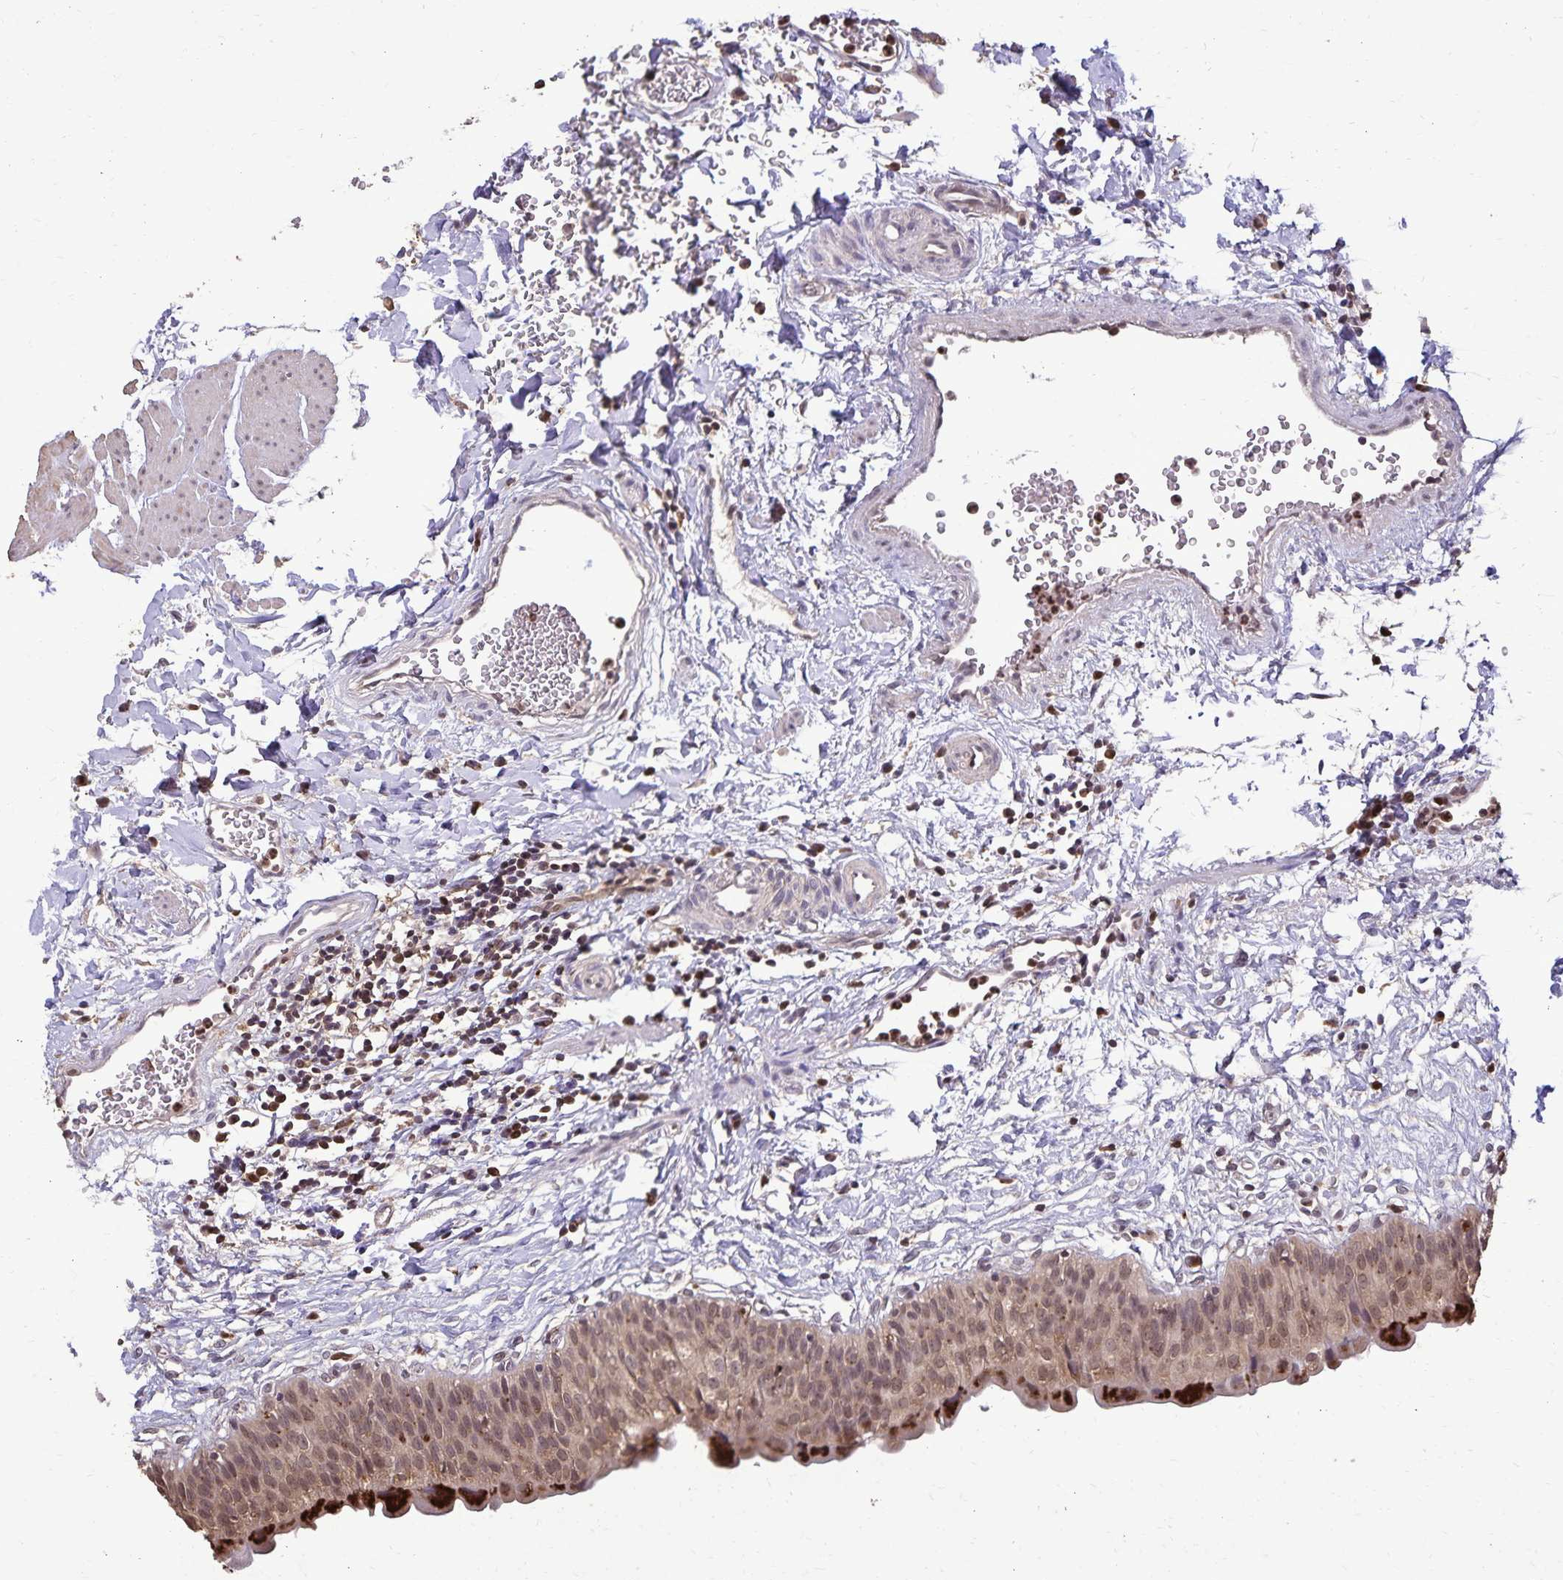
{"staining": {"intensity": "moderate", "quantity": ">75%", "location": "cytoplasmic/membranous,nuclear"}, "tissue": "urinary bladder", "cell_type": "Urothelial cells", "image_type": "normal", "snomed": [{"axis": "morphology", "description": "Normal tissue, NOS"}, {"axis": "topography", "description": "Urinary bladder"}], "caption": "DAB immunohistochemical staining of benign urinary bladder reveals moderate cytoplasmic/membranous,nuclear protein expression in approximately >75% of urothelial cells.", "gene": "CHMP1B", "patient": {"sex": "male", "age": 55}}